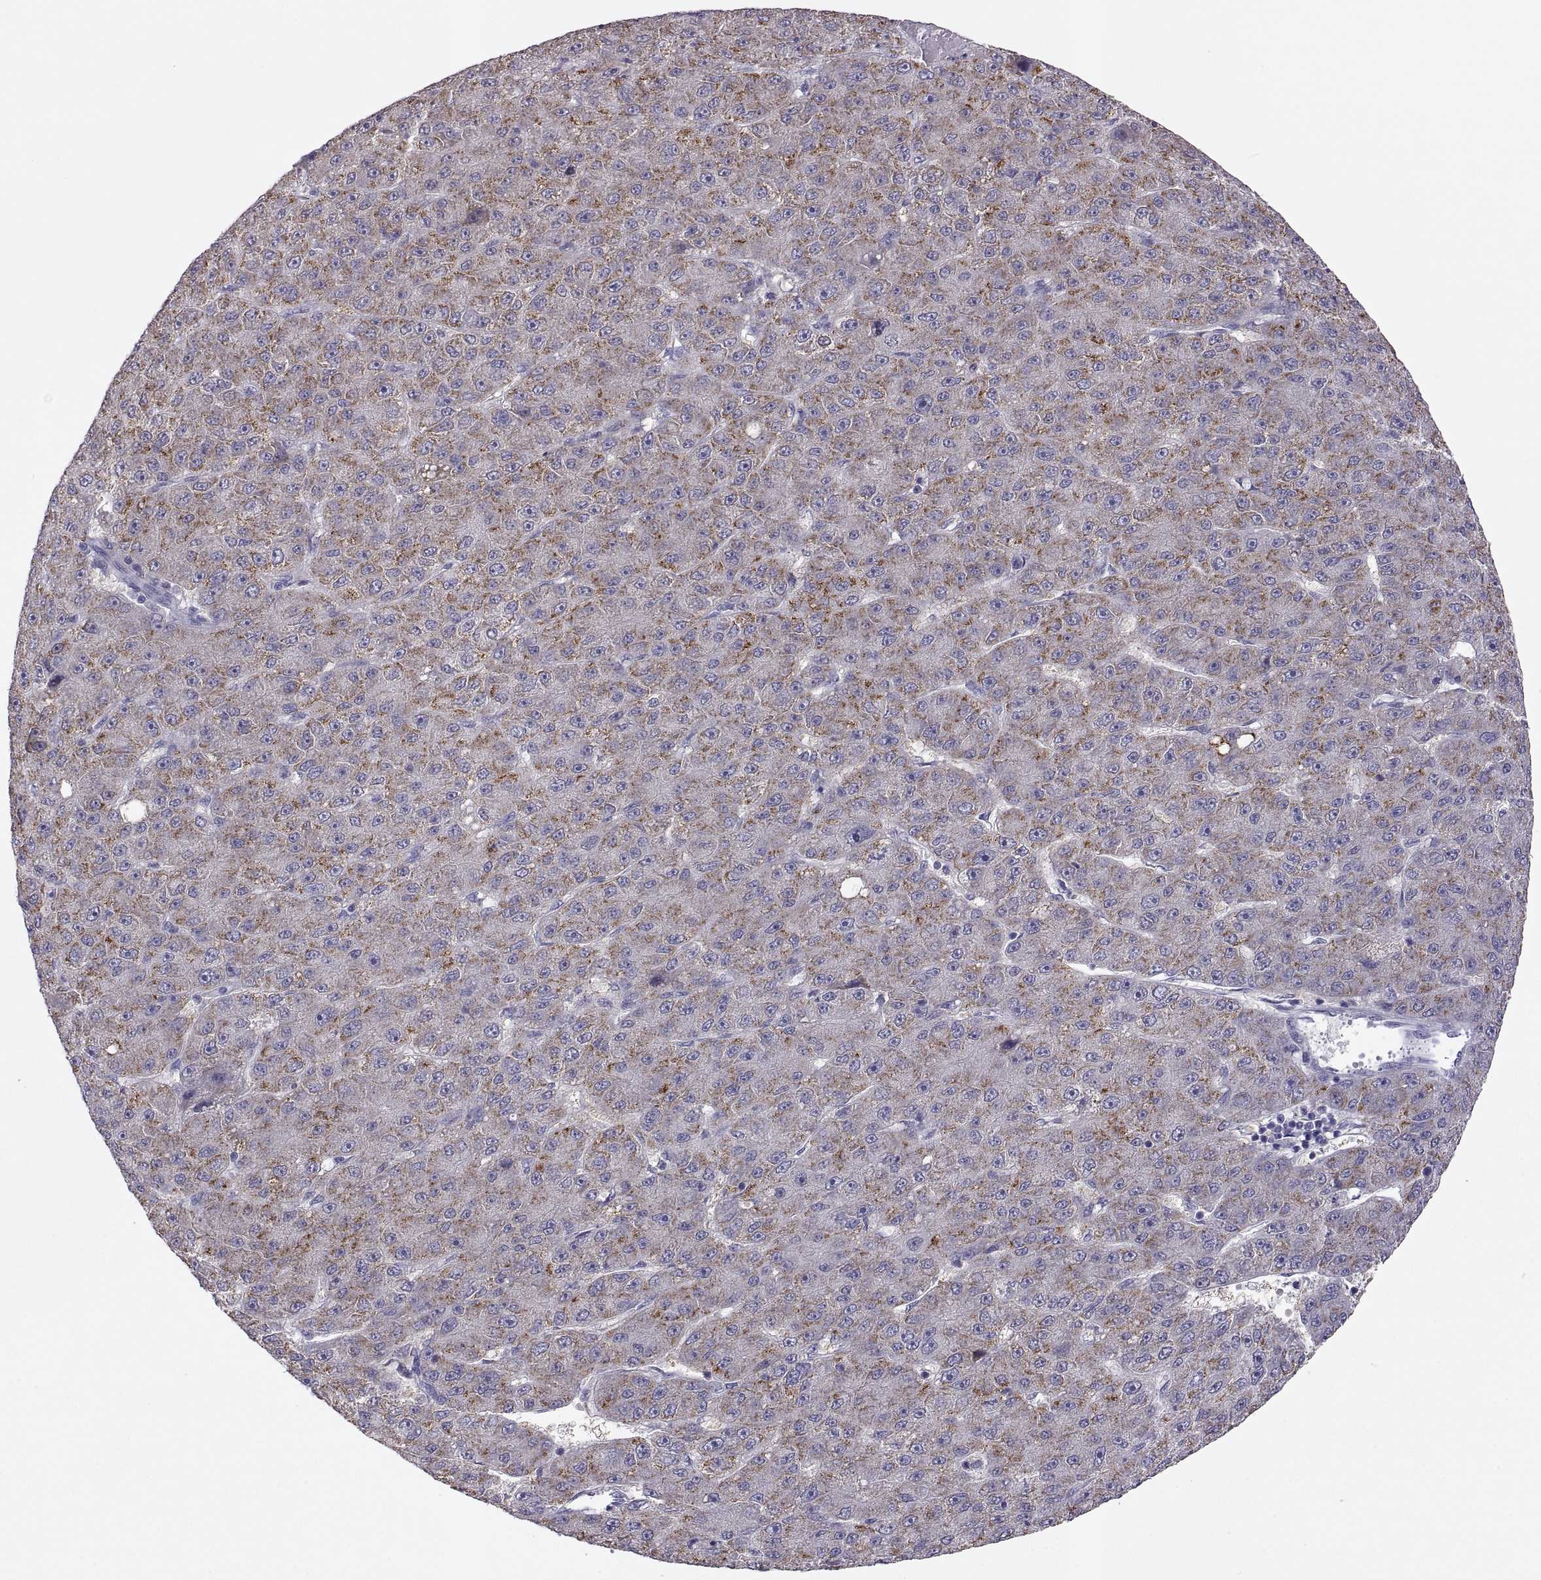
{"staining": {"intensity": "weak", "quantity": "25%-75%", "location": "cytoplasmic/membranous"}, "tissue": "liver cancer", "cell_type": "Tumor cells", "image_type": "cancer", "snomed": [{"axis": "morphology", "description": "Carcinoma, Hepatocellular, NOS"}, {"axis": "topography", "description": "Liver"}], "caption": "Tumor cells exhibit low levels of weak cytoplasmic/membranous staining in about 25%-75% of cells in liver cancer. (Brightfield microscopy of DAB IHC at high magnification).", "gene": "FGF9", "patient": {"sex": "male", "age": 67}}